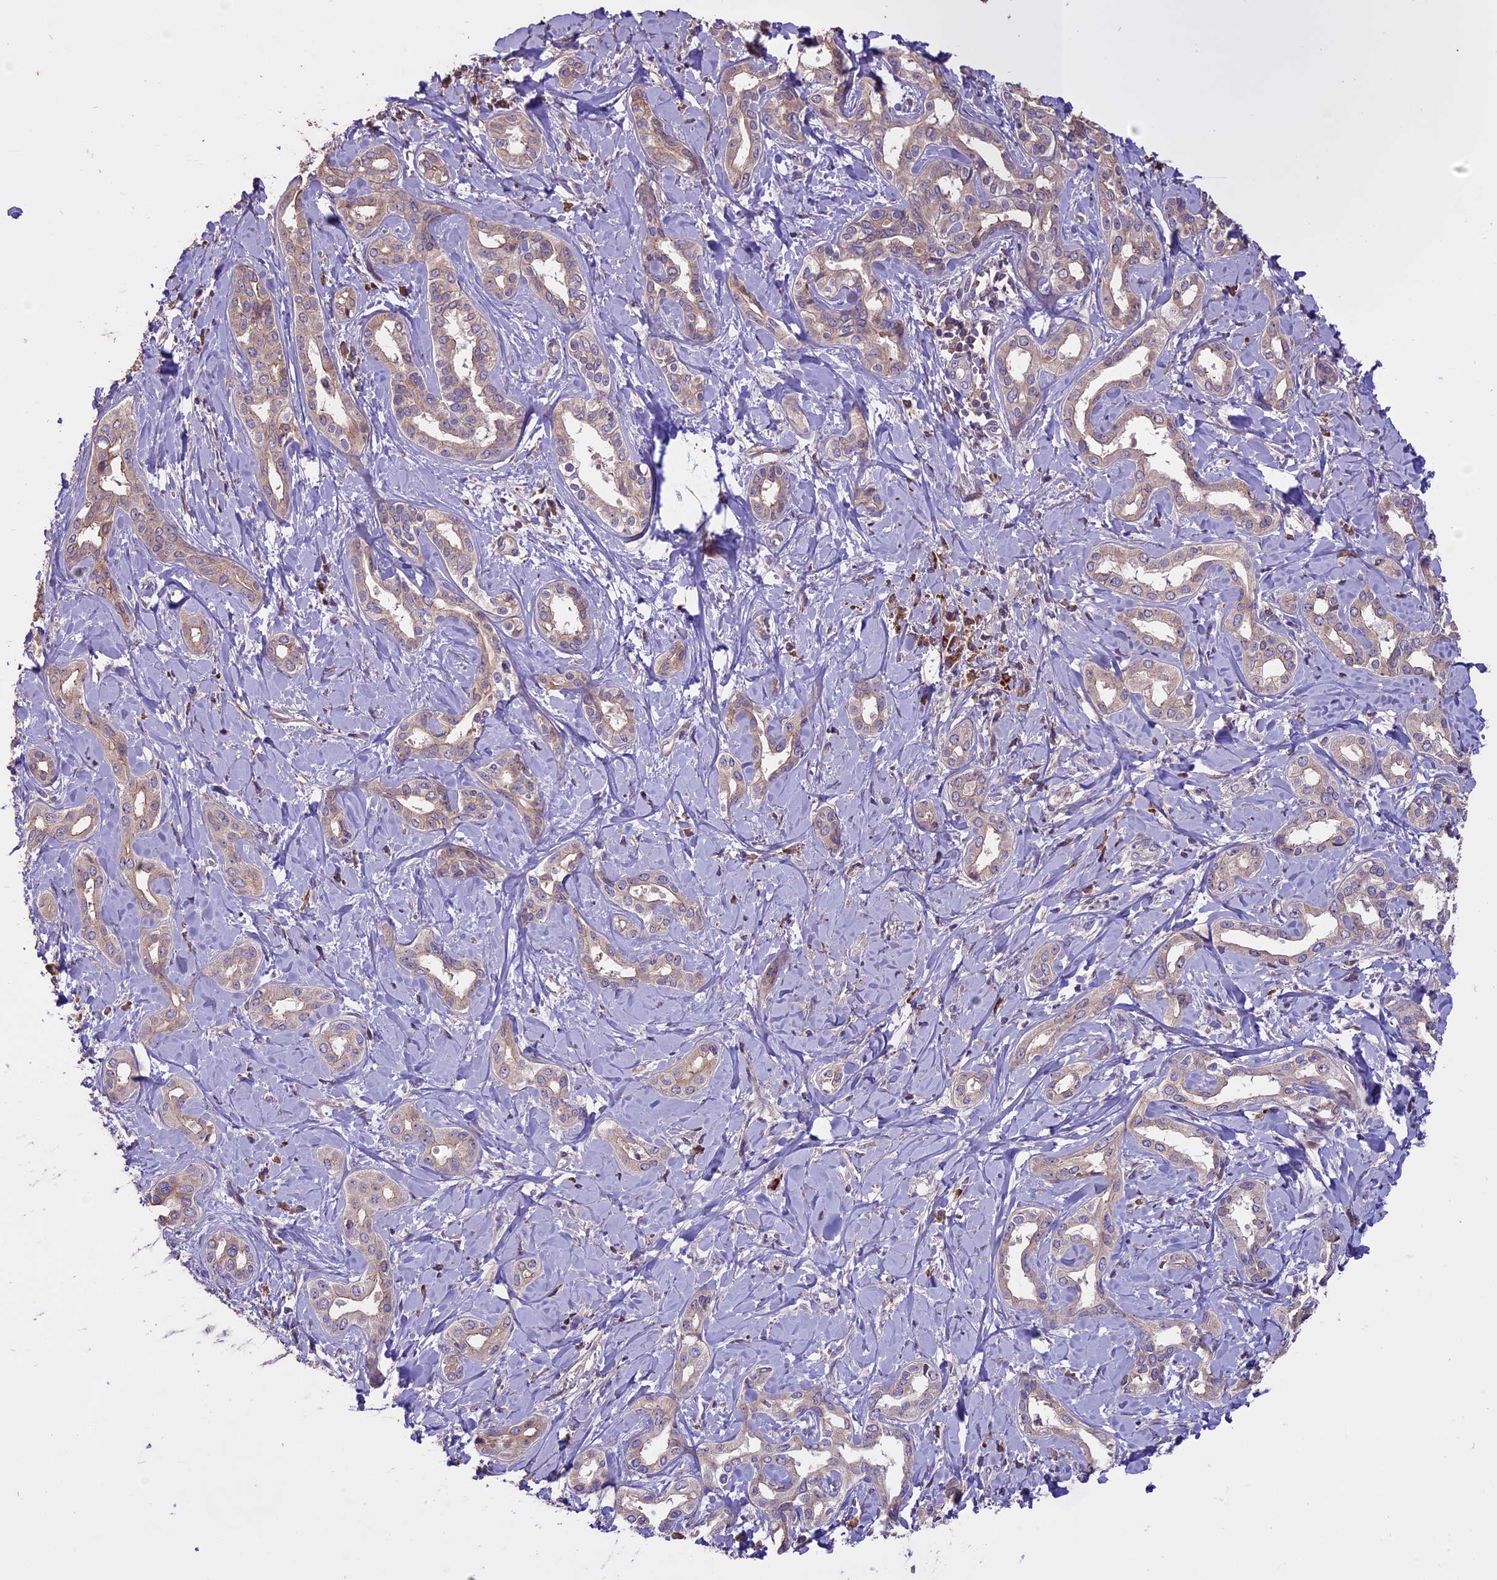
{"staining": {"intensity": "negative", "quantity": "none", "location": "none"}, "tissue": "liver cancer", "cell_type": "Tumor cells", "image_type": "cancer", "snomed": [{"axis": "morphology", "description": "Cholangiocarcinoma"}, {"axis": "topography", "description": "Liver"}], "caption": "There is no significant staining in tumor cells of liver cancer (cholangiocarcinoma).", "gene": "ENHO", "patient": {"sex": "female", "age": 77}}